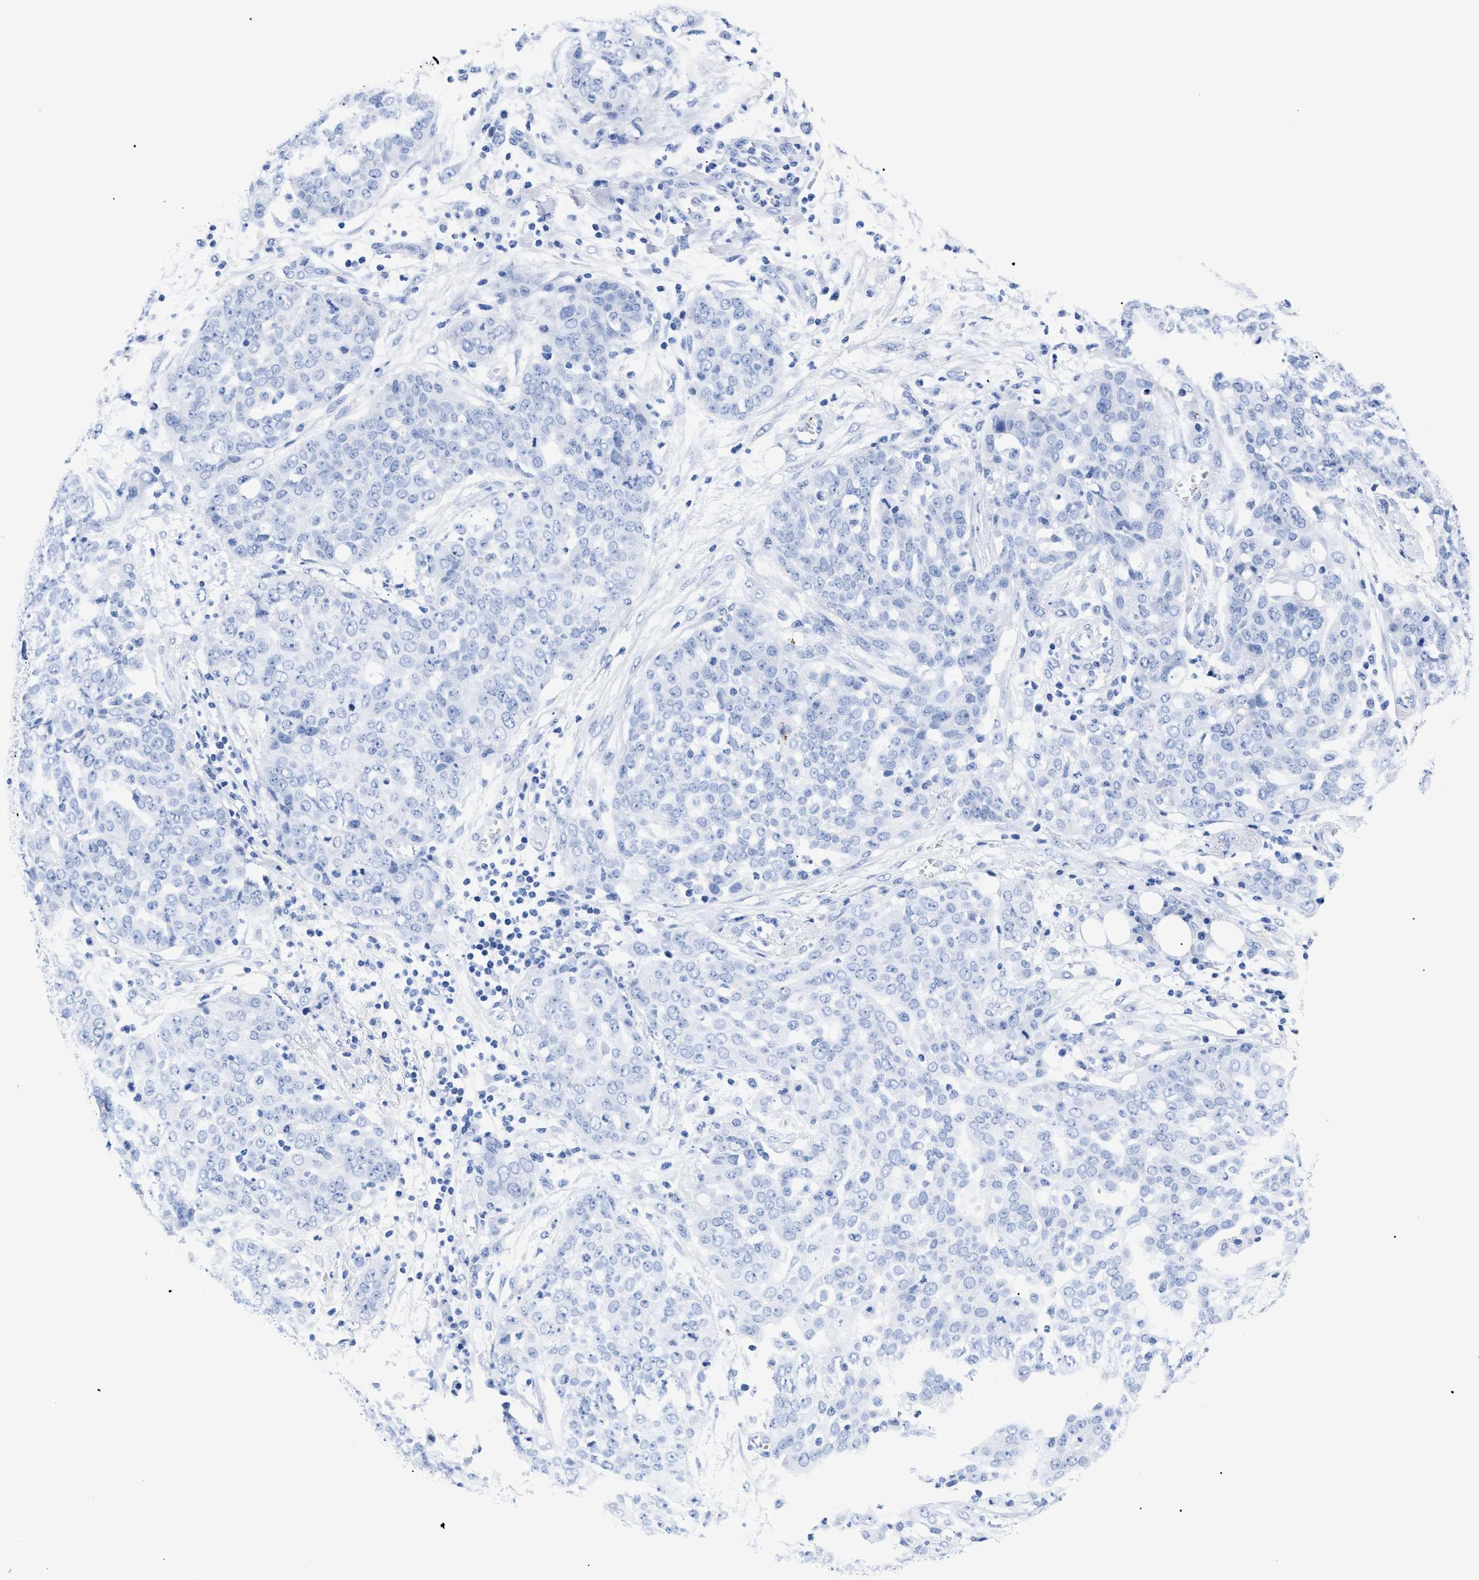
{"staining": {"intensity": "negative", "quantity": "none", "location": "none"}, "tissue": "ovarian cancer", "cell_type": "Tumor cells", "image_type": "cancer", "snomed": [{"axis": "morphology", "description": "Cystadenocarcinoma, serous, NOS"}, {"axis": "topography", "description": "Soft tissue"}, {"axis": "topography", "description": "Ovary"}], "caption": "Tumor cells are negative for brown protein staining in ovarian serous cystadenocarcinoma. The staining was performed using DAB (3,3'-diaminobenzidine) to visualize the protein expression in brown, while the nuclei were stained in blue with hematoxylin (Magnification: 20x).", "gene": "TREML1", "patient": {"sex": "female", "age": 57}}